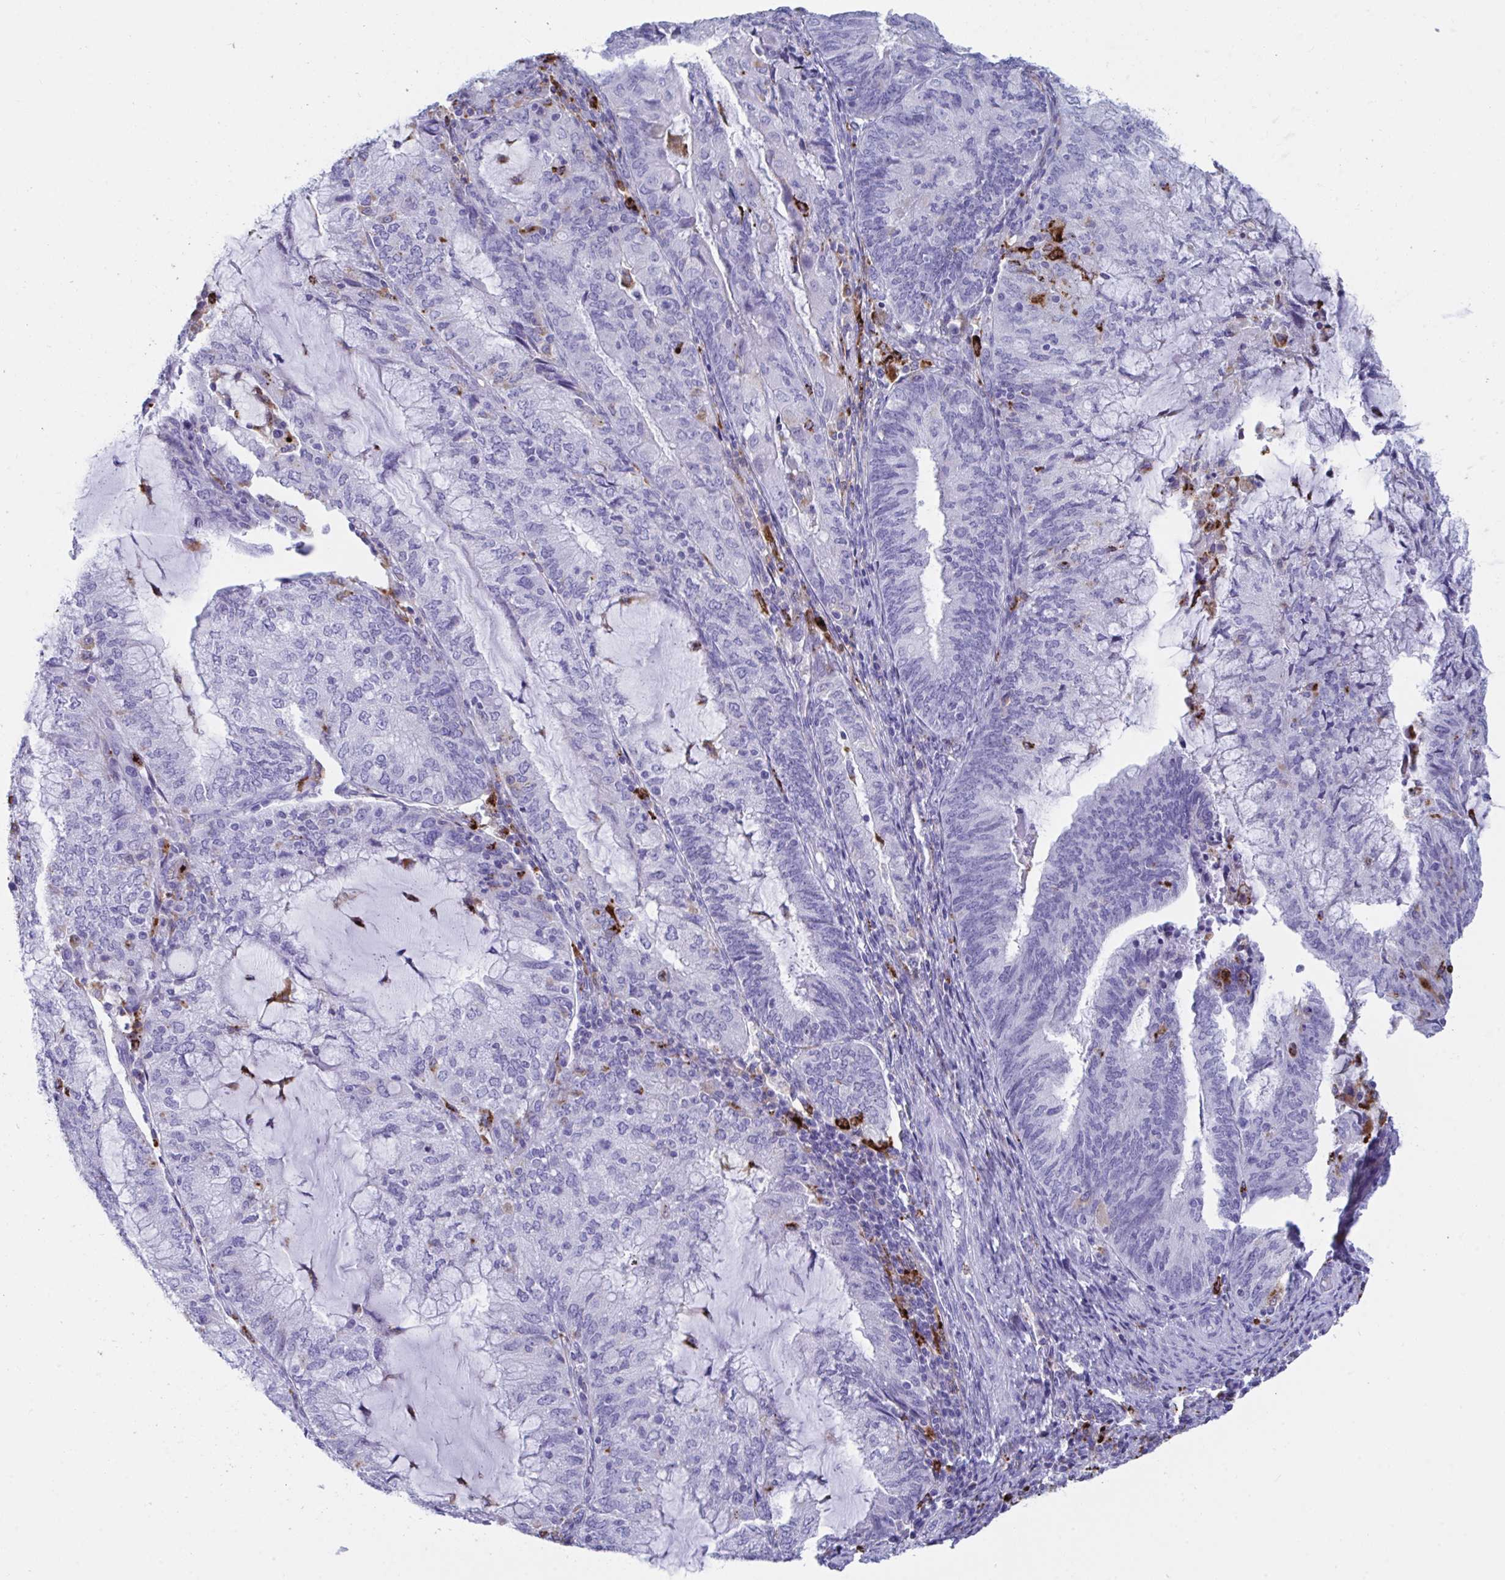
{"staining": {"intensity": "negative", "quantity": "none", "location": "none"}, "tissue": "endometrial cancer", "cell_type": "Tumor cells", "image_type": "cancer", "snomed": [{"axis": "morphology", "description": "Adenocarcinoma, NOS"}, {"axis": "topography", "description": "Endometrium"}], "caption": "High power microscopy histopathology image of an IHC photomicrograph of endometrial cancer, revealing no significant expression in tumor cells.", "gene": "CPVL", "patient": {"sex": "female", "age": 81}}